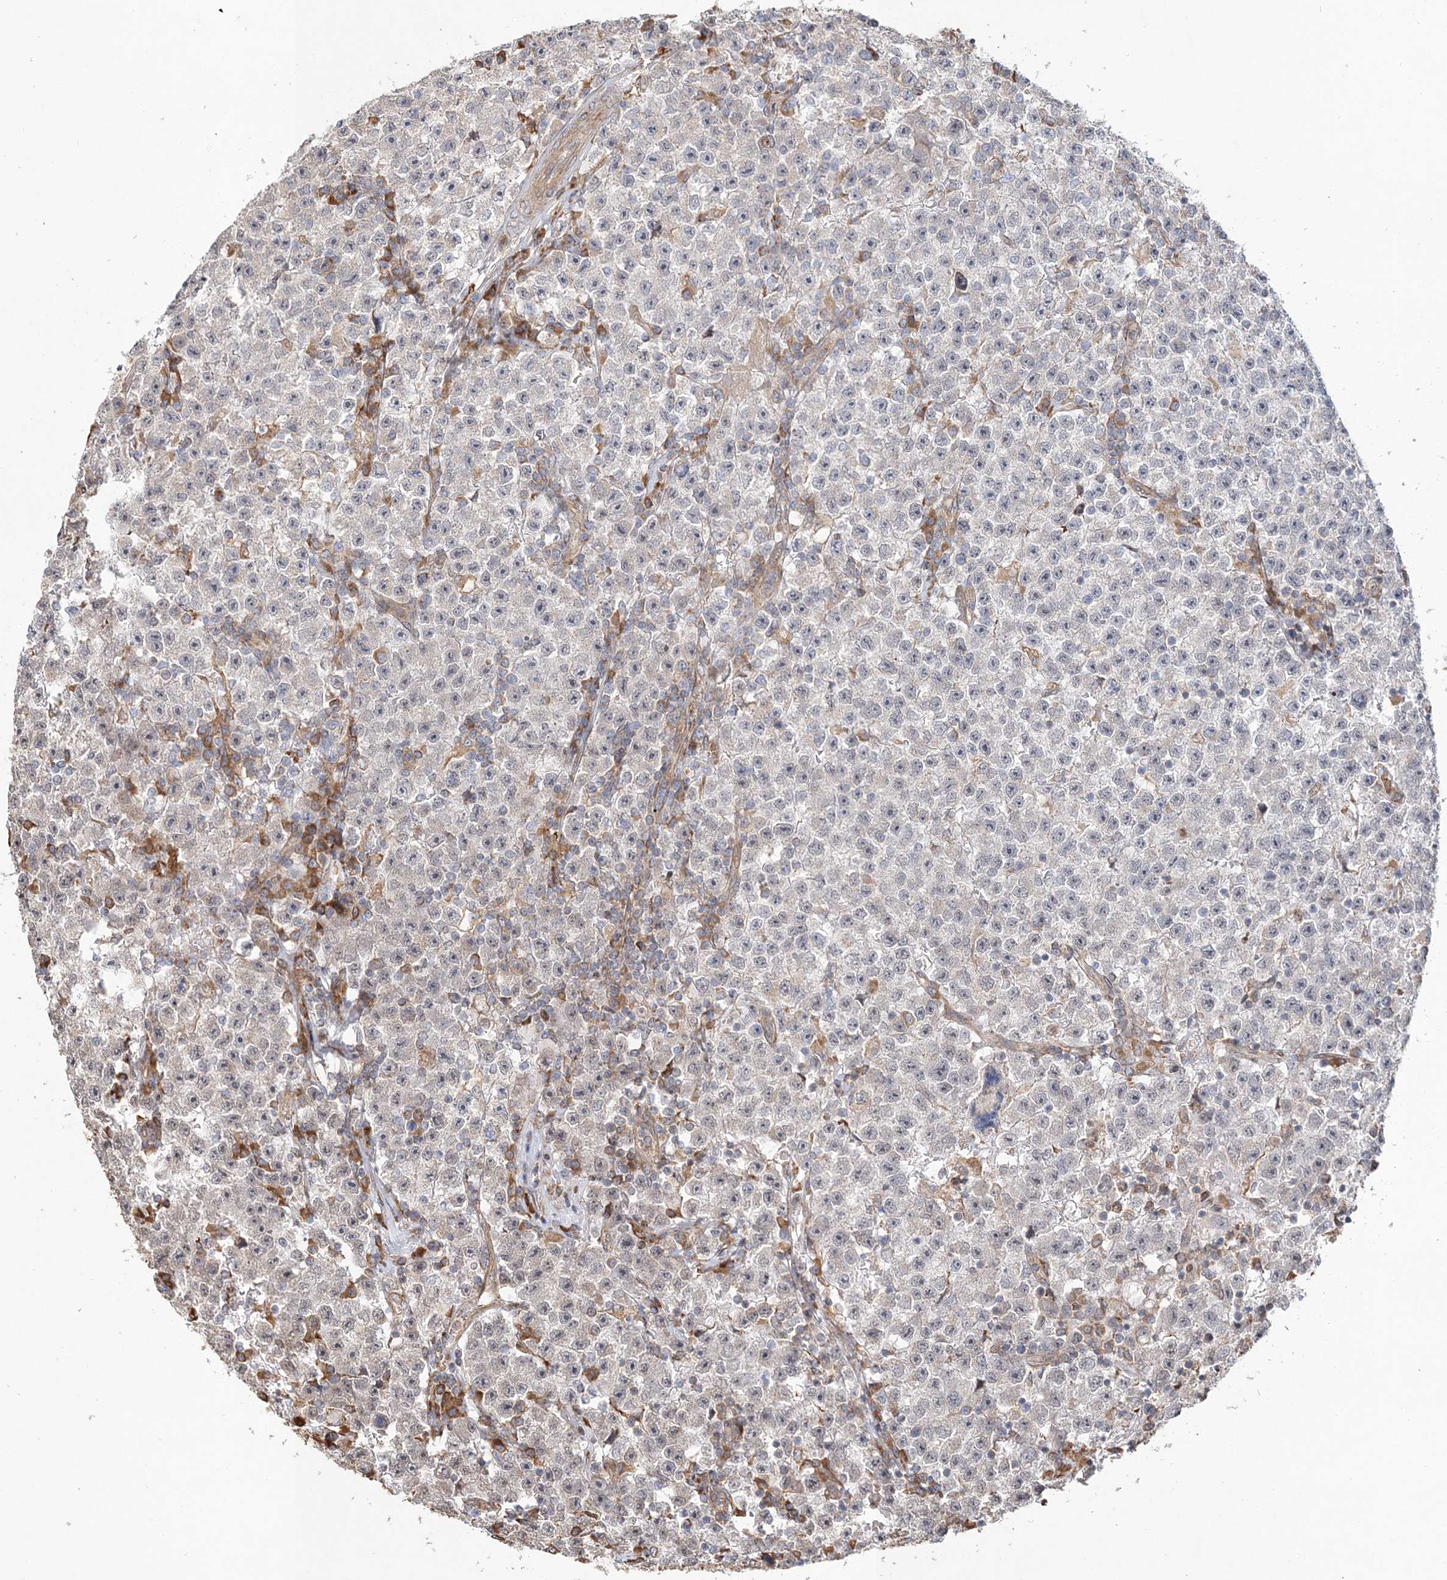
{"staining": {"intensity": "negative", "quantity": "none", "location": "none"}, "tissue": "testis cancer", "cell_type": "Tumor cells", "image_type": "cancer", "snomed": [{"axis": "morphology", "description": "Seminoma, NOS"}, {"axis": "topography", "description": "Testis"}], "caption": "The immunohistochemistry (IHC) photomicrograph has no significant positivity in tumor cells of testis cancer (seminoma) tissue.", "gene": "ZFYVE16", "patient": {"sex": "male", "age": 22}}